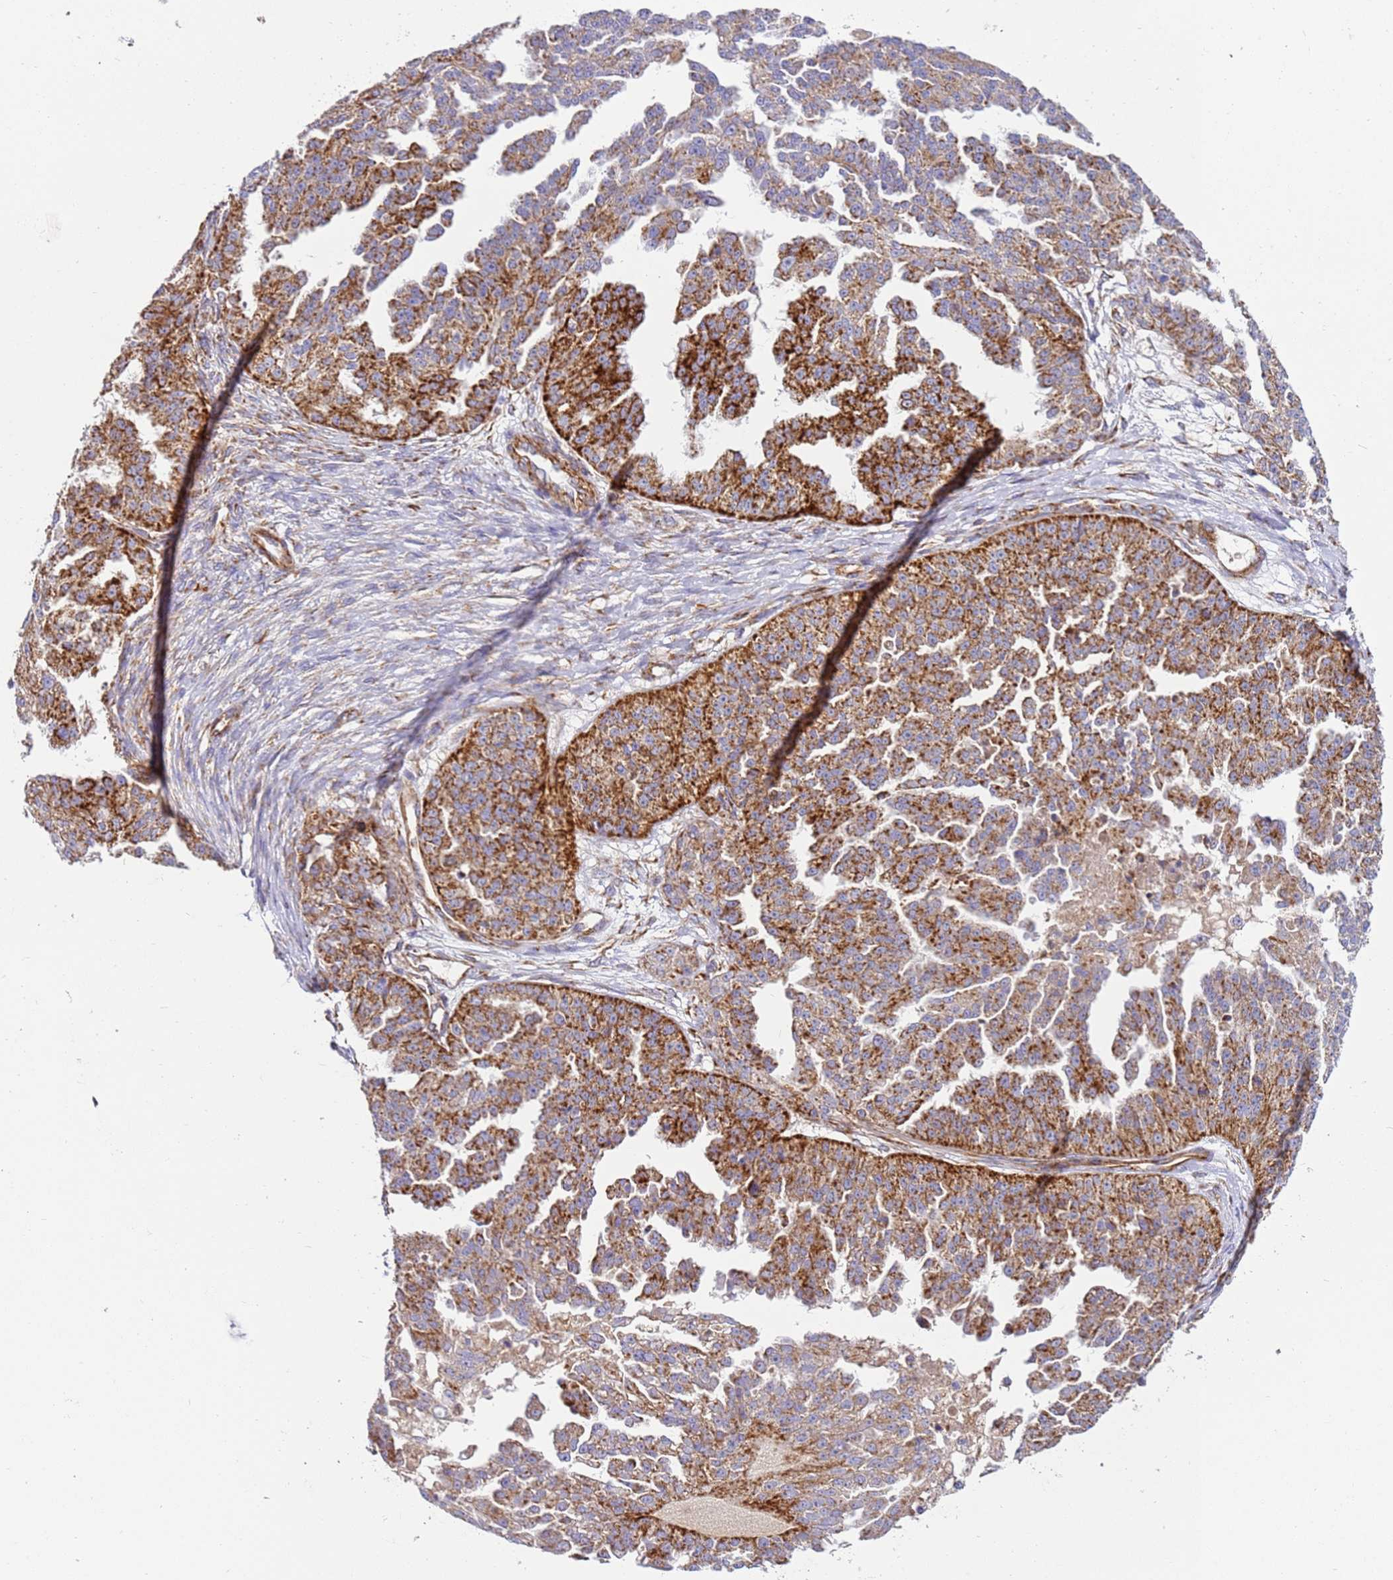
{"staining": {"intensity": "strong", "quantity": "25%-75%", "location": "cytoplasmic/membranous"}, "tissue": "ovarian cancer", "cell_type": "Tumor cells", "image_type": "cancer", "snomed": [{"axis": "morphology", "description": "Cystadenocarcinoma, serous, NOS"}, {"axis": "topography", "description": "Ovary"}], "caption": "DAB immunohistochemical staining of human ovarian cancer (serous cystadenocarcinoma) reveals strong cytoplasmic/membranous protein staining in about 25%-75% of tumor cells.", "gene": "MRPL20", "patient": {"sex": "female", "age": 58}}